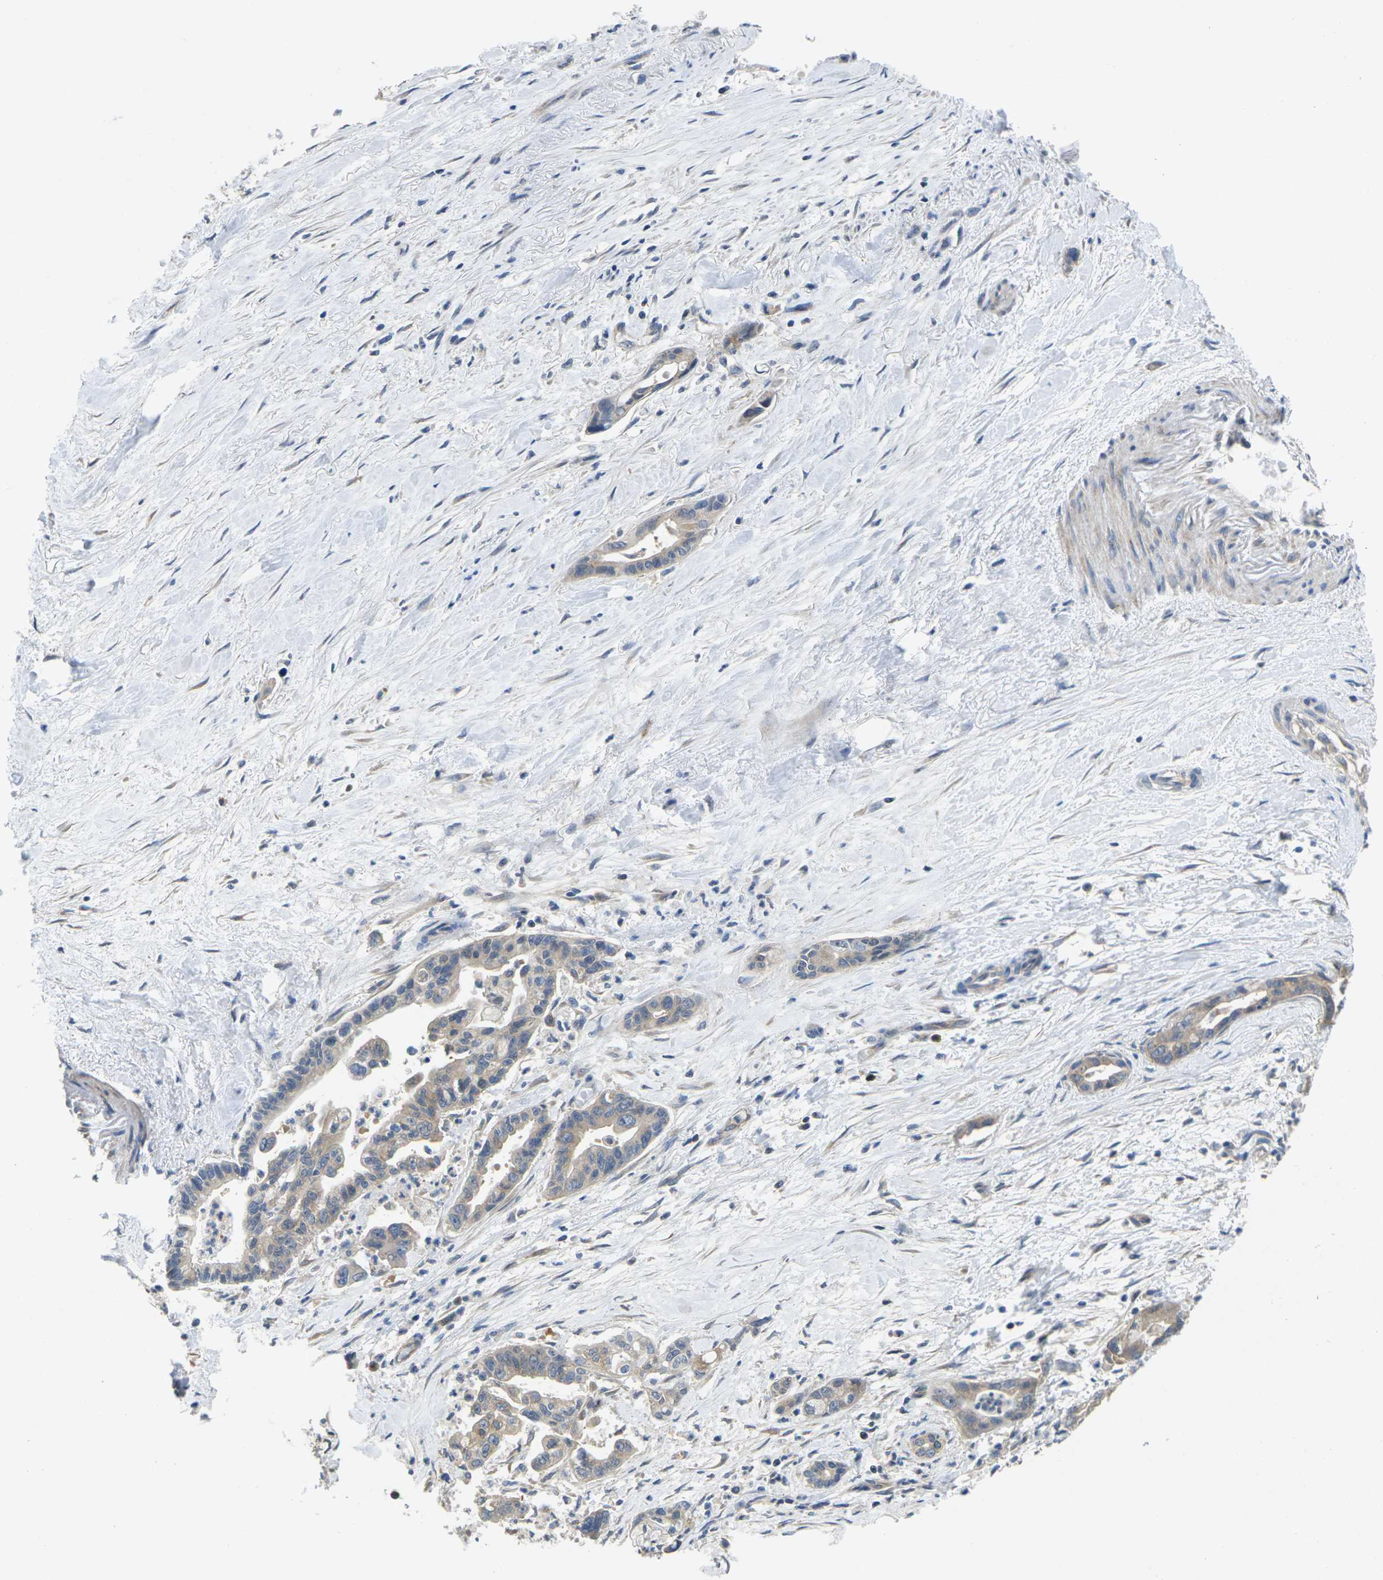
{"staining": {"intensity": "weak", "quantity": "<25%", "location": "cytoplasmic/membranous"}, "tissue": "pancreatic cancer", "cell_type": "Tumor cells", "image_type": "cancer", "snomed": [{"axis": "morphology", "description": "Adenocarcinoma, NOS"}, {"axis": "topography", "description": "Pancreas"}], "caption": "Tumor cells show no significant expression in pancreatic cancer (adenocarcinoma).", "gene": "TMCC2", "patient": {"sex": "male", "age": 70}}